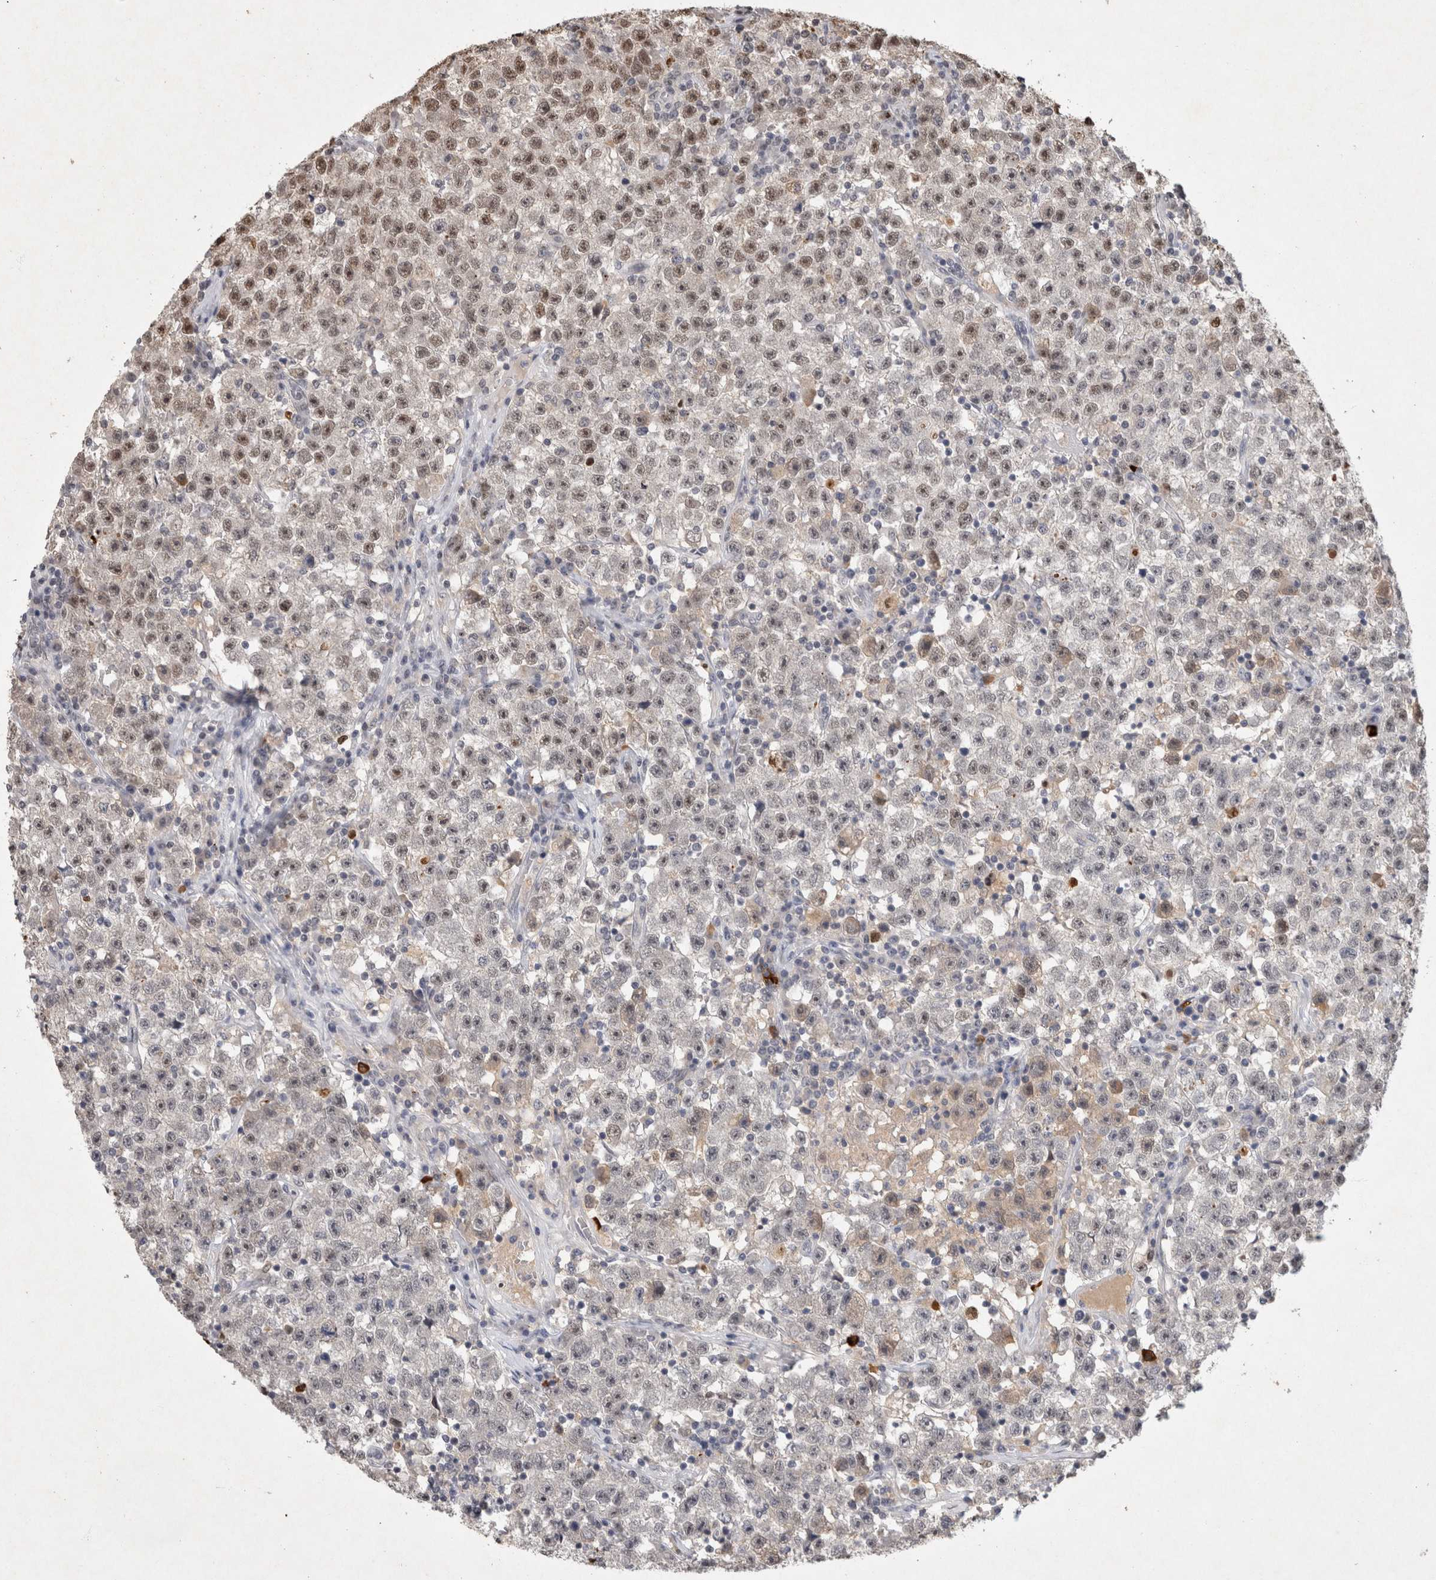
{"staining": {"intensity": "weak", "quantity": "25%-75%", "location": "nuclear"}, "tissue": "testis cancer", "cell_type": "Tumor cells", "image_type": "cancer", "snomed": [{"axis": "morphology", "description": "Seminoma, NOS"}, {"axis": "topography", "description": "Testis"}], "caption": "A histopathology image showing weak nuclear staining in approximately 25%-75% of tumor cells in seminoma (testis), as visualized by brown immunohistochemical staining.", "gene": "XRCC5", "patient": {"sex": "male", "age": 22}}